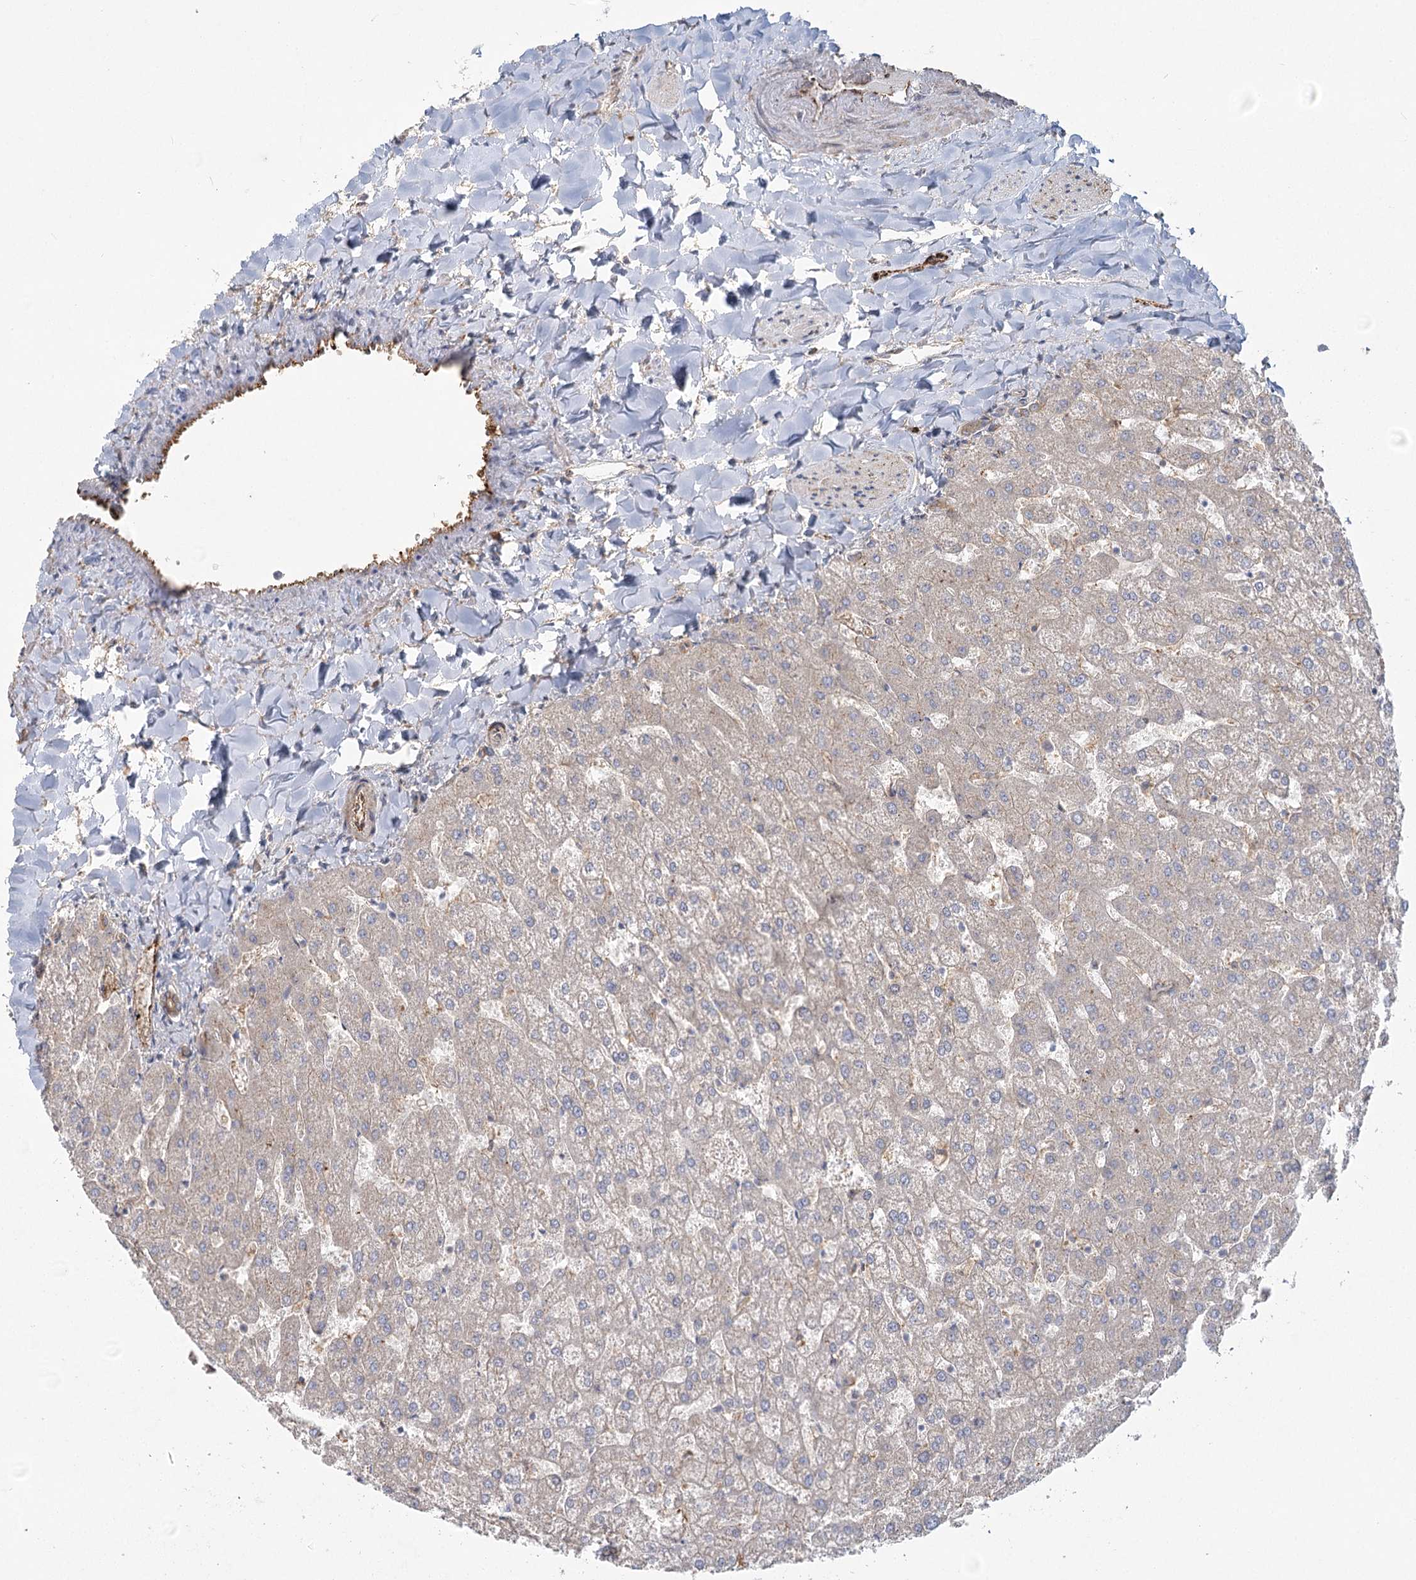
{"staining": {"intensity": "weak", "quantity": "25%-75%", "location": "cytoplasmic/membranous"}, "tissue": "liver", "cell_type": "Cholangiocytes", "image_type": "normal", "snomed": [{"axis": "morphology", "description": "Normal tissue, NOS"}, {"axis": "topography", "description": "Liver"}], "caption": "Protein analysis of normal liver exhibits weak cytoplasmic/membranous staining in approximately 25%-75% of cholangiocytes.", "gene": "KBTBD4", "patient": {"sex": "female", "age": 32}}